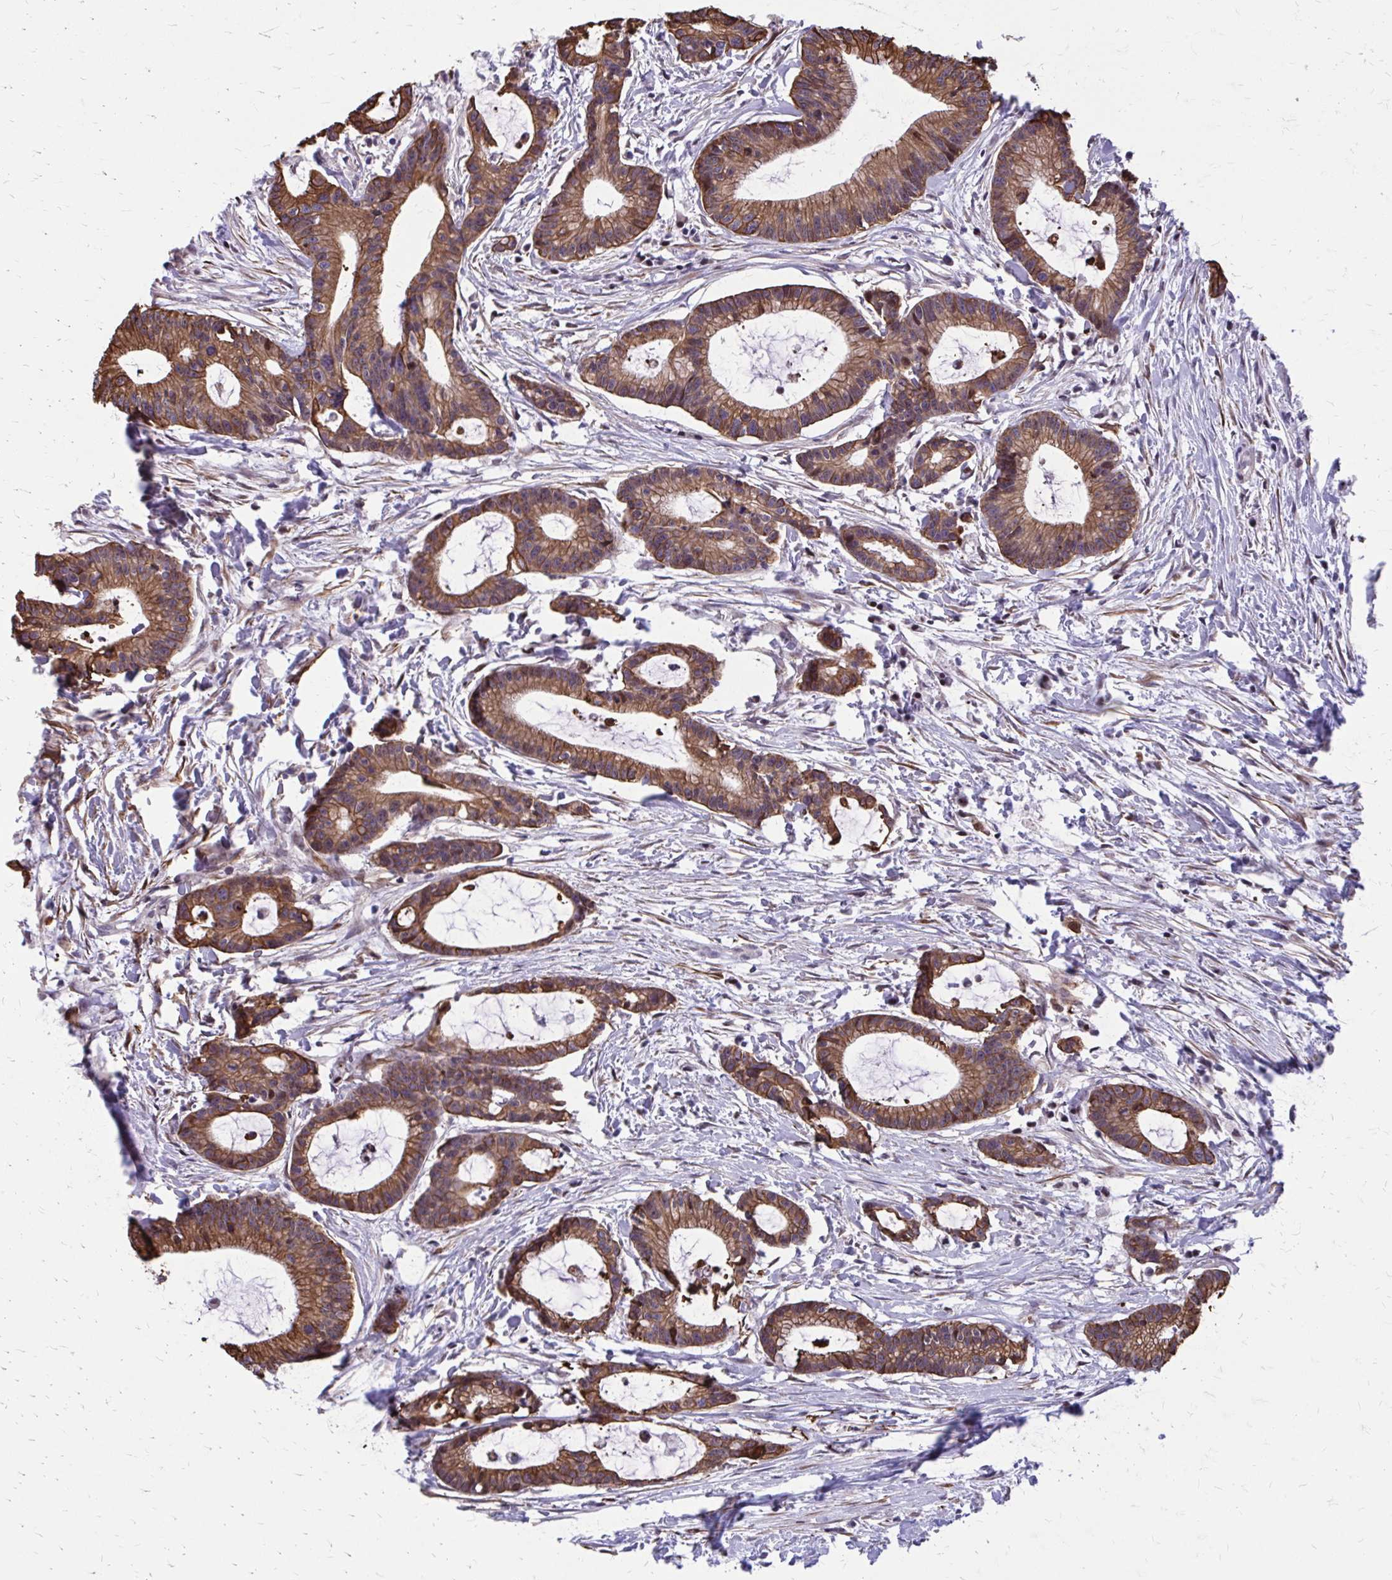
{"staining": {"intensity": "moderate", "quantity": ">75%", "location": "cytoplasmic/membranous"}, "tissue": "colorectal cancer", "cell_type": "Tumor cells", "image_type": "cancer", "snomed": [{"axis": "morphology", "description": "Adenocarcinoma, NOS"}, {"axis": "topography", "description": "Colon"}], "caption": "This image exhibits immunohistochemistry (IHC) staining of human colorectal cancer, with medium moderate cytoplasmic/membranous positivity in approximately >75% of tumor cells.", "gene": "ANKRD30B", "patient": {"sex": "female", "age": 78}}